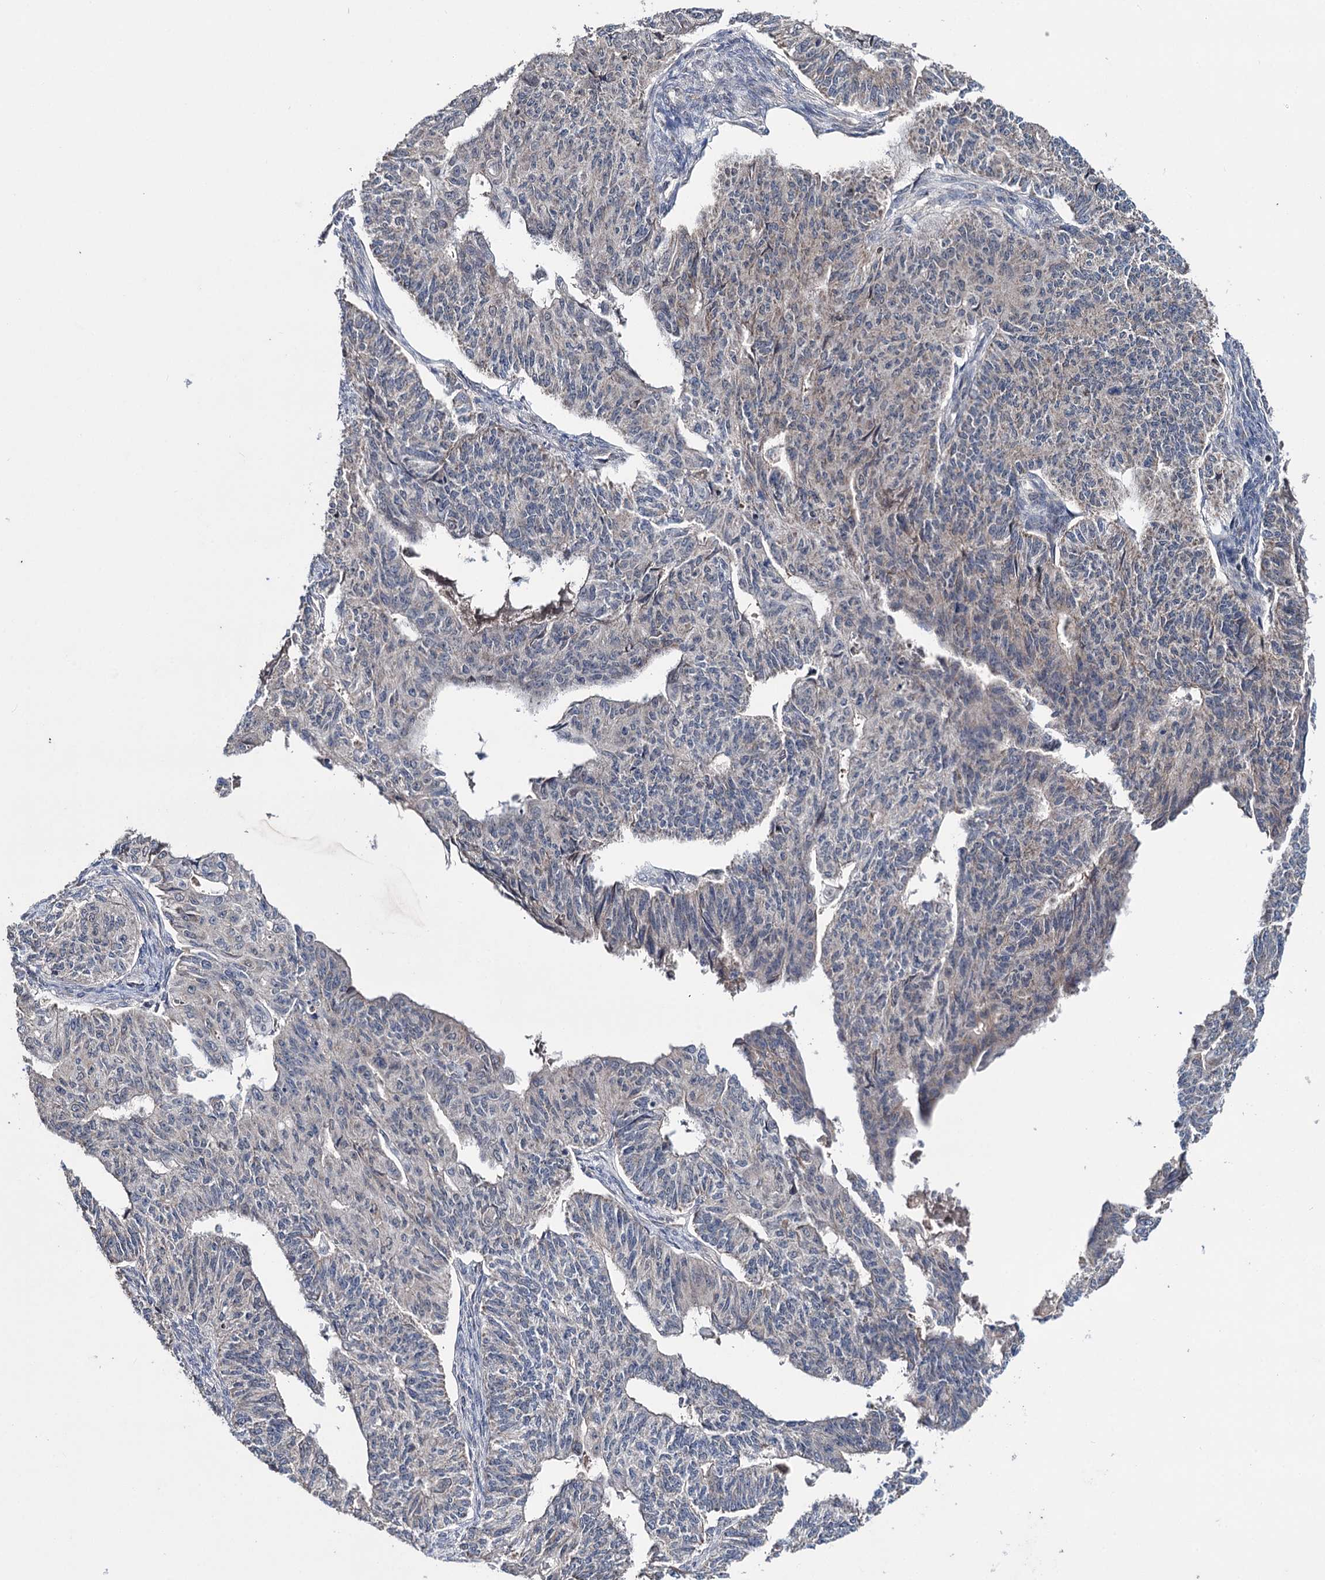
{"staining": {"intensity": "negative", "quantity": "none", "location": "none"}, "tissue": "endometrial cancer", "cell_type": "Tumor cells", "image_type": "cancer", "snomed": [{"axis": "morphology", "description": "Adenocarcinoma, NOS"}, {"axis": "topography", "description": "Endometrium"}], "caption": "Protein analysis of endometrial cancer demonstrates no significant expression in tumor cells.", "gene": "CLPB", "patient": {"sex": "female", "age": 32}}